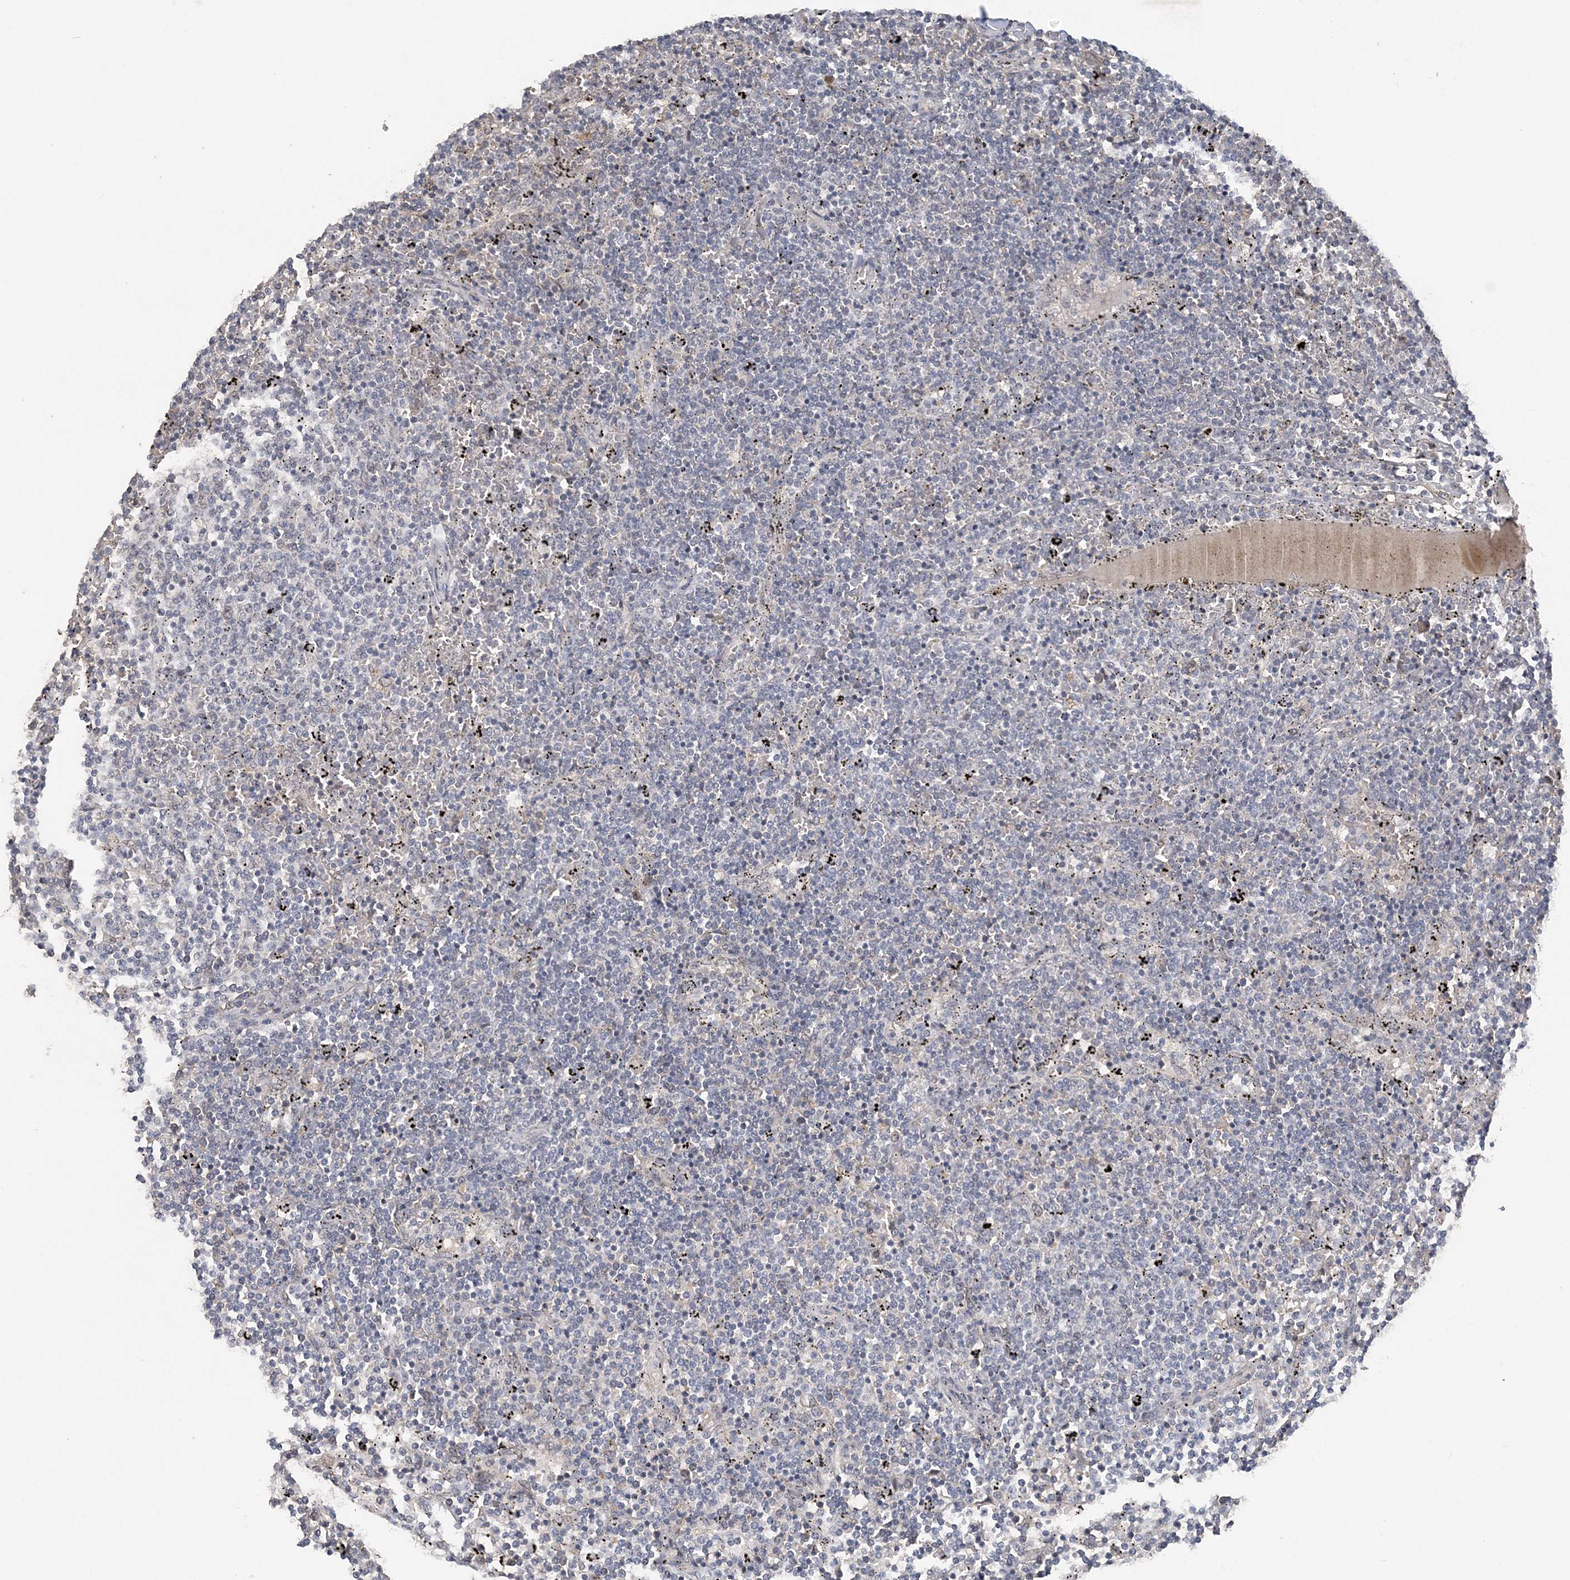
{"staining": {"intensity": "negative", "quantity": "none", "location": "none"}, "tissue": "lymphoma", "cell_type": "Tumor cells", "image_type": "cancer", "snomed": [{"axis": "morphology", "description": "Malignant lymphoma, non-Hodgkin's type, Low grade"}, {"axis": "topography", "description": "Spleen"}], "caption": "This is an immunohistochemistry histopathology image of human malignant lymphoma, non-Hodgkin's type (low-grade). There is no expression in tumor cells.", "gene": "ZBTB7A", "patient": {"sex": "female", "age": 50}}